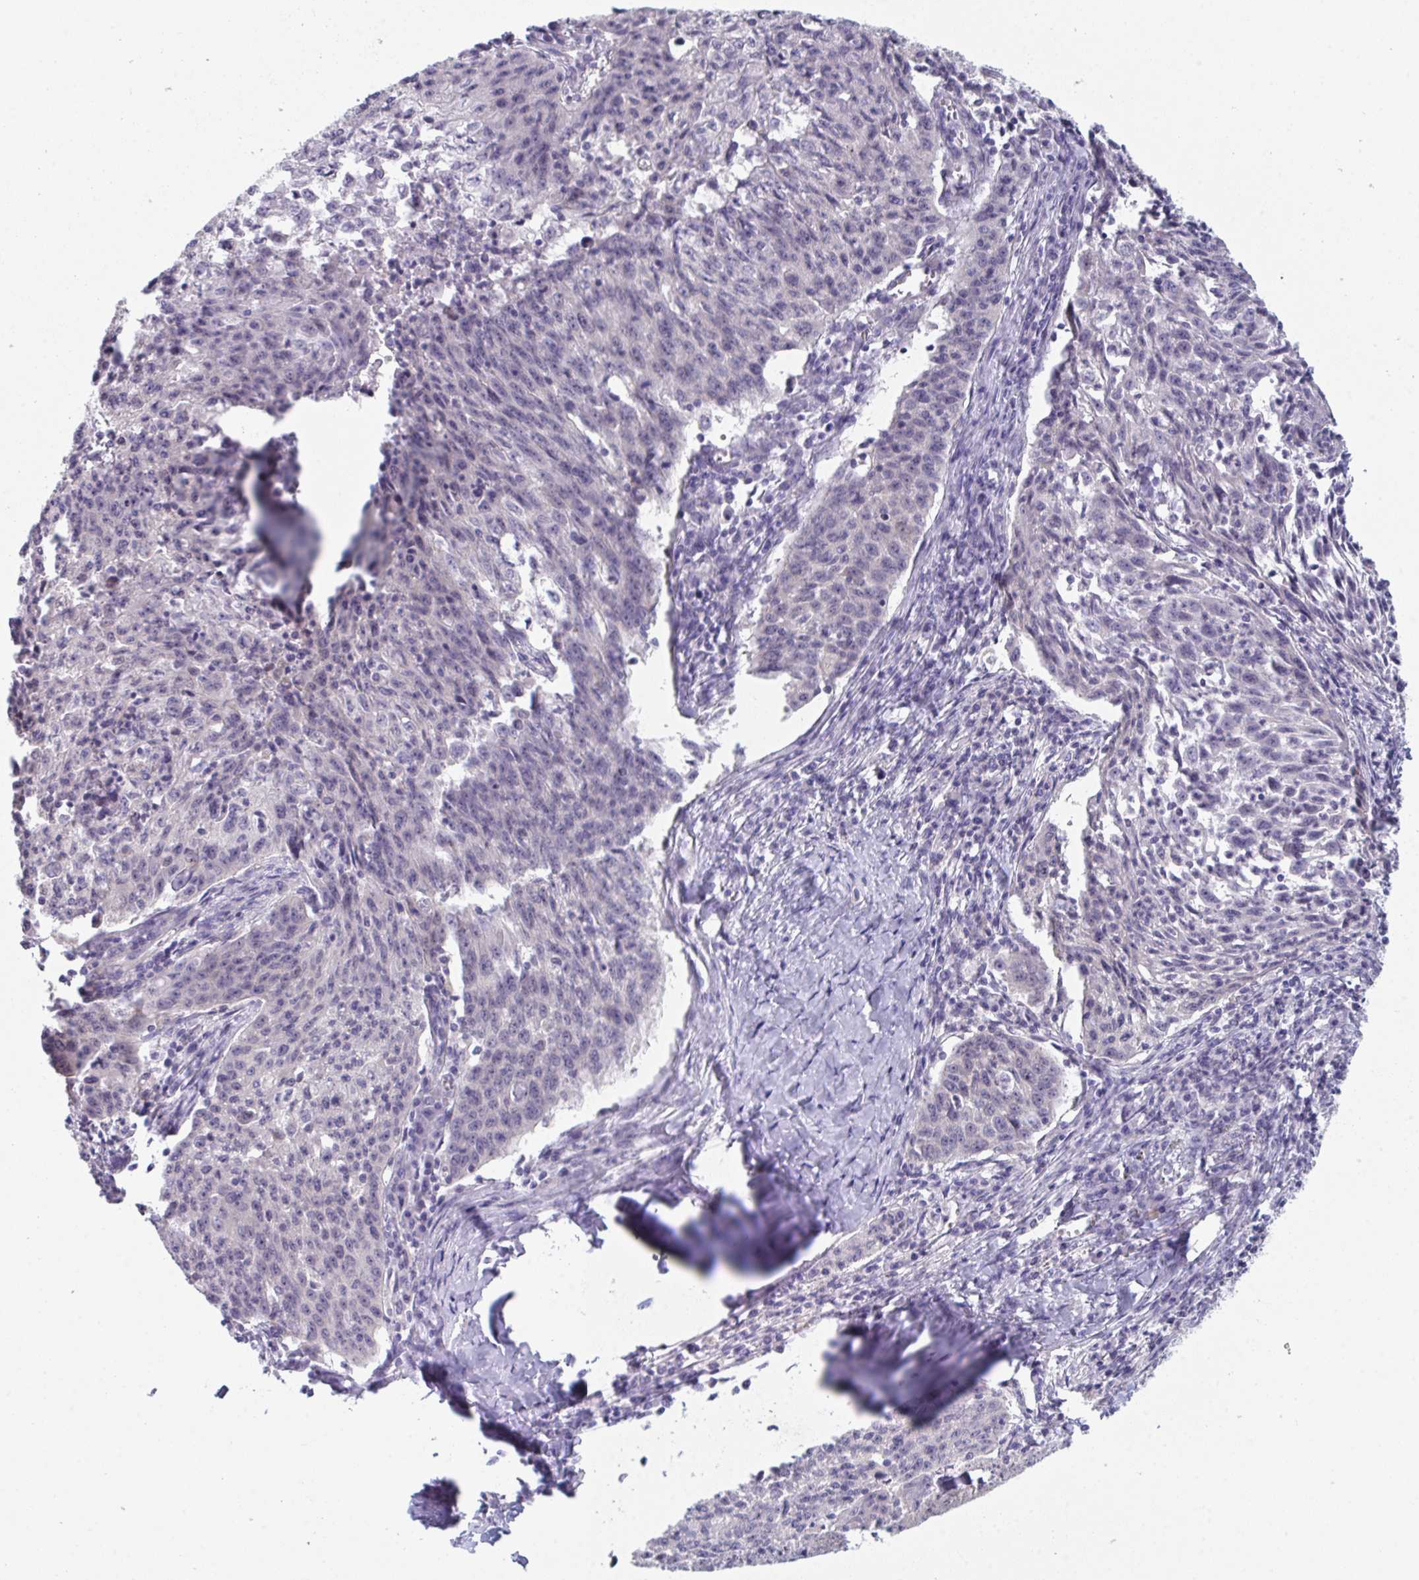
{"staining": {"intensity": "negative", "quantity": "none", "location": "none"}, "tissue": "lung cancer", "cell_type": "Tumor cells", "image_type": "cancer", "snomed": [{"axis": "morphology", "description": "Squamous cell carcinoma, NOS"}, {"axis": "morphology", "description": "Squamous cell carcinoma, metastatic, NOS"}, {"axis": "topography", "description": "Bronchus"}, {"axis": "topography", "description": "Lung"}], "caption": "This is an immunohistochemistry (IHC) image of lung squamous cell carcinoma. There is no positivity in tumor cells.", "gene": "PTPRD", "patient": {"sex": "male", "age": 62}}